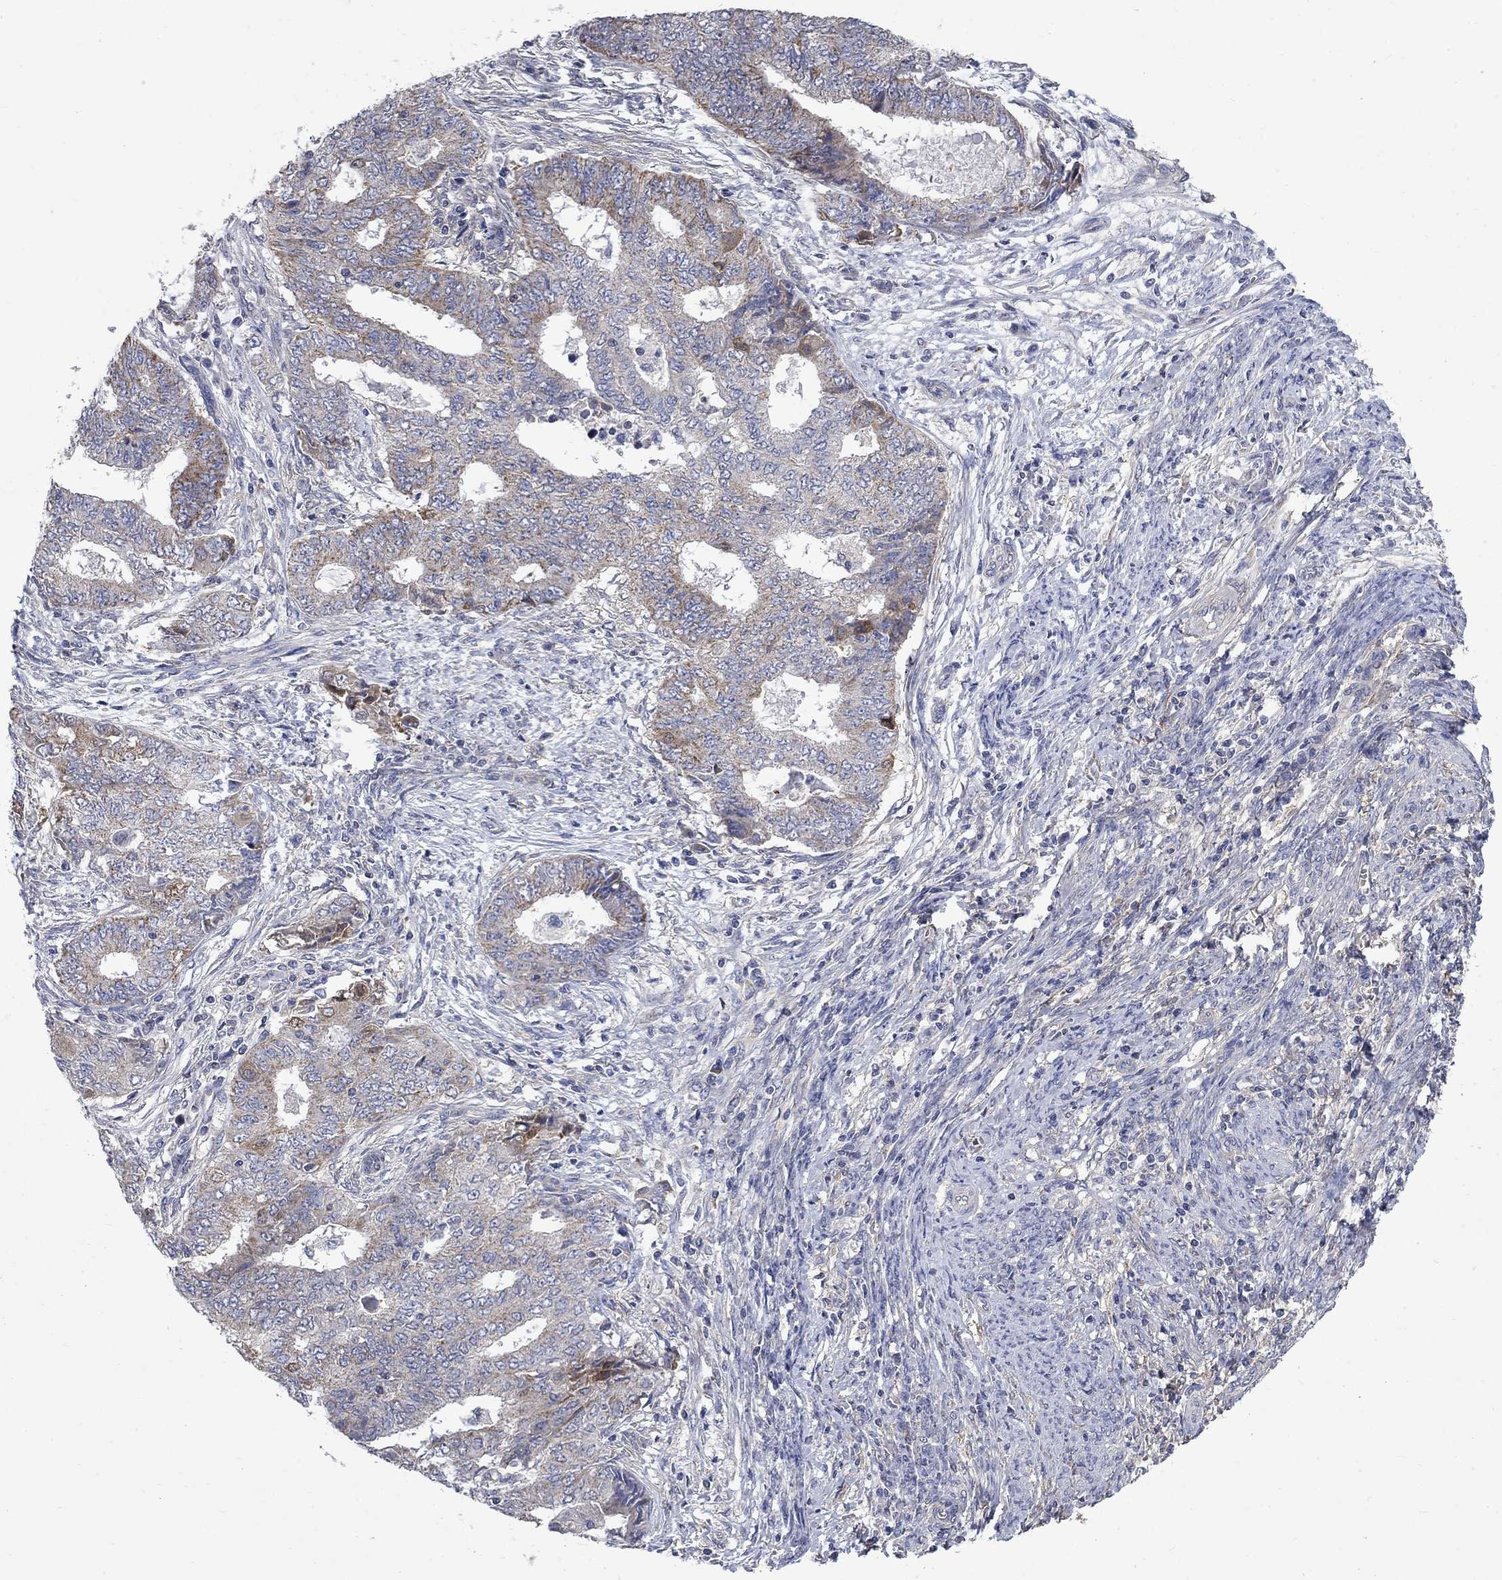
{"staining": {"intensity": "moderate", "quantity": "<25%", "location": "cytoplasmic/membranous"}, "tissue": "endometrial cancer", "cell_type": "Tumor cells", "image_type": "cancer", "snomed": [{"axis": "morphology", "description": "Adenocarcinoma, NOS"}, {"axis": "topography", "description": "Endometrium"}], "caption": "This image reveals IHC staining of endometrial cancer, with low moderate cytoplasmic/membranous staining in approximately <25% of tumor cells.", "gene": "HSPA12A", "patient": {"sex": "female", "age": 62}}